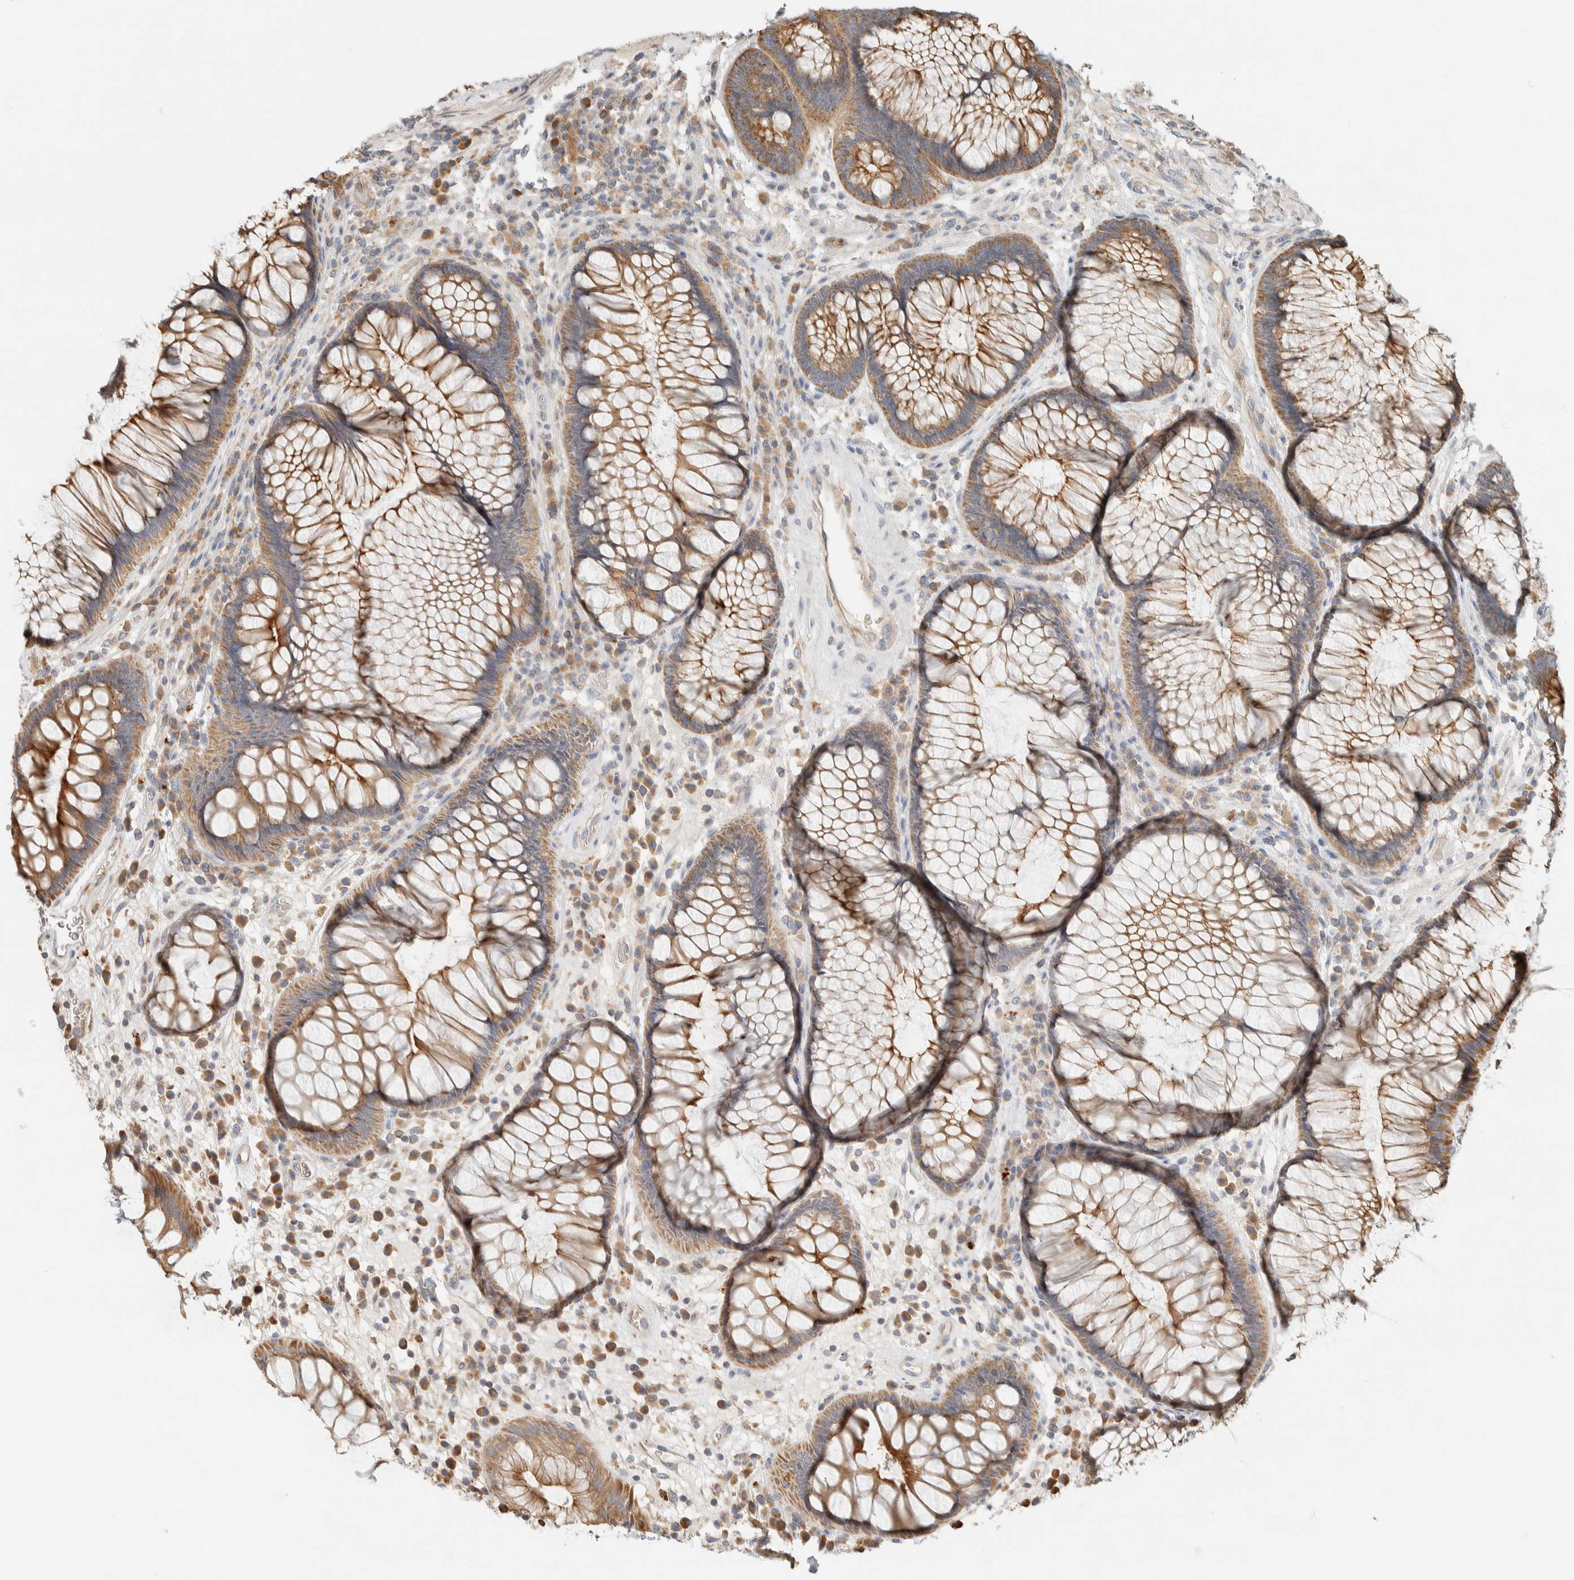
{"staining": {"intensity": "moderate", "quantity": ">75%", "location": "cytoplasmic/membranous"}, "tissue": "rectum", "cell_type": "Glandular cells", "image_type": "normal", "snomed": [{"axis": "morphology", "description": "Normal tissue, NOS"}, {"axis": "topography", "description": "Rectum"}], "caption": "A micrograph of human rectum stained for a protein reveals moderate cytoplasmic/membranous brown staining in glandular cells. (DAB (3,3'-diaminobenzidine) = brown stain, brightfield microscopy at high magnification).", "gene": "RAB11FIP1", "patient": {"sex": "male", "age": 51}}